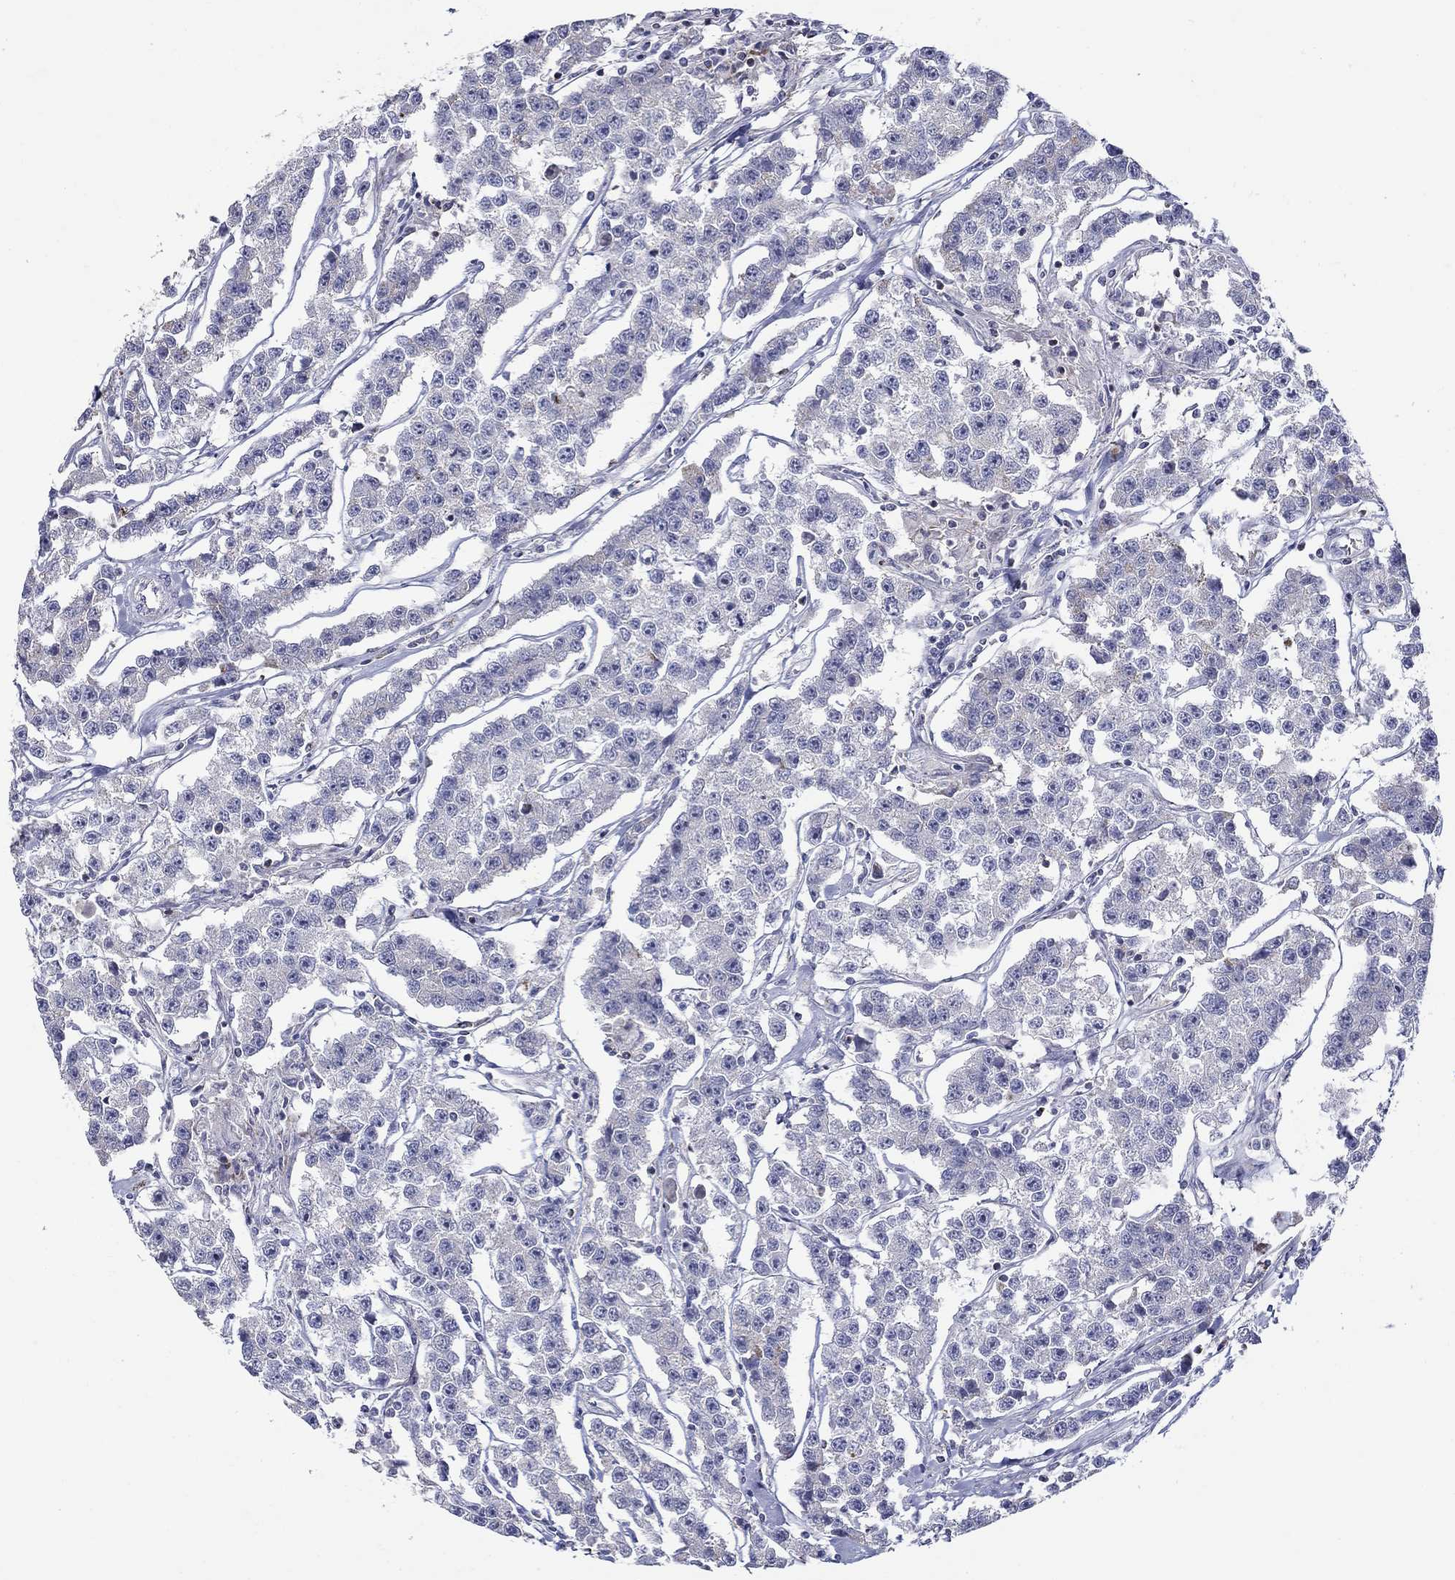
{"staining": {"intensity": "negative", "quantity": "none", "location": "none"}, "tissue": "testis cancer", "cell_type": "Tumor cells", "image_type": "cancer", "snomed": [{"axis": "morphology", "description": "Seminoma, NOS"}, {"axis": "topography", "description": "Testis"}], "caption": "Tumor cells show no significant staining in seminoma (testis).", "gene": "HMX2", "patient": {"sex": "male", "age": 59}}